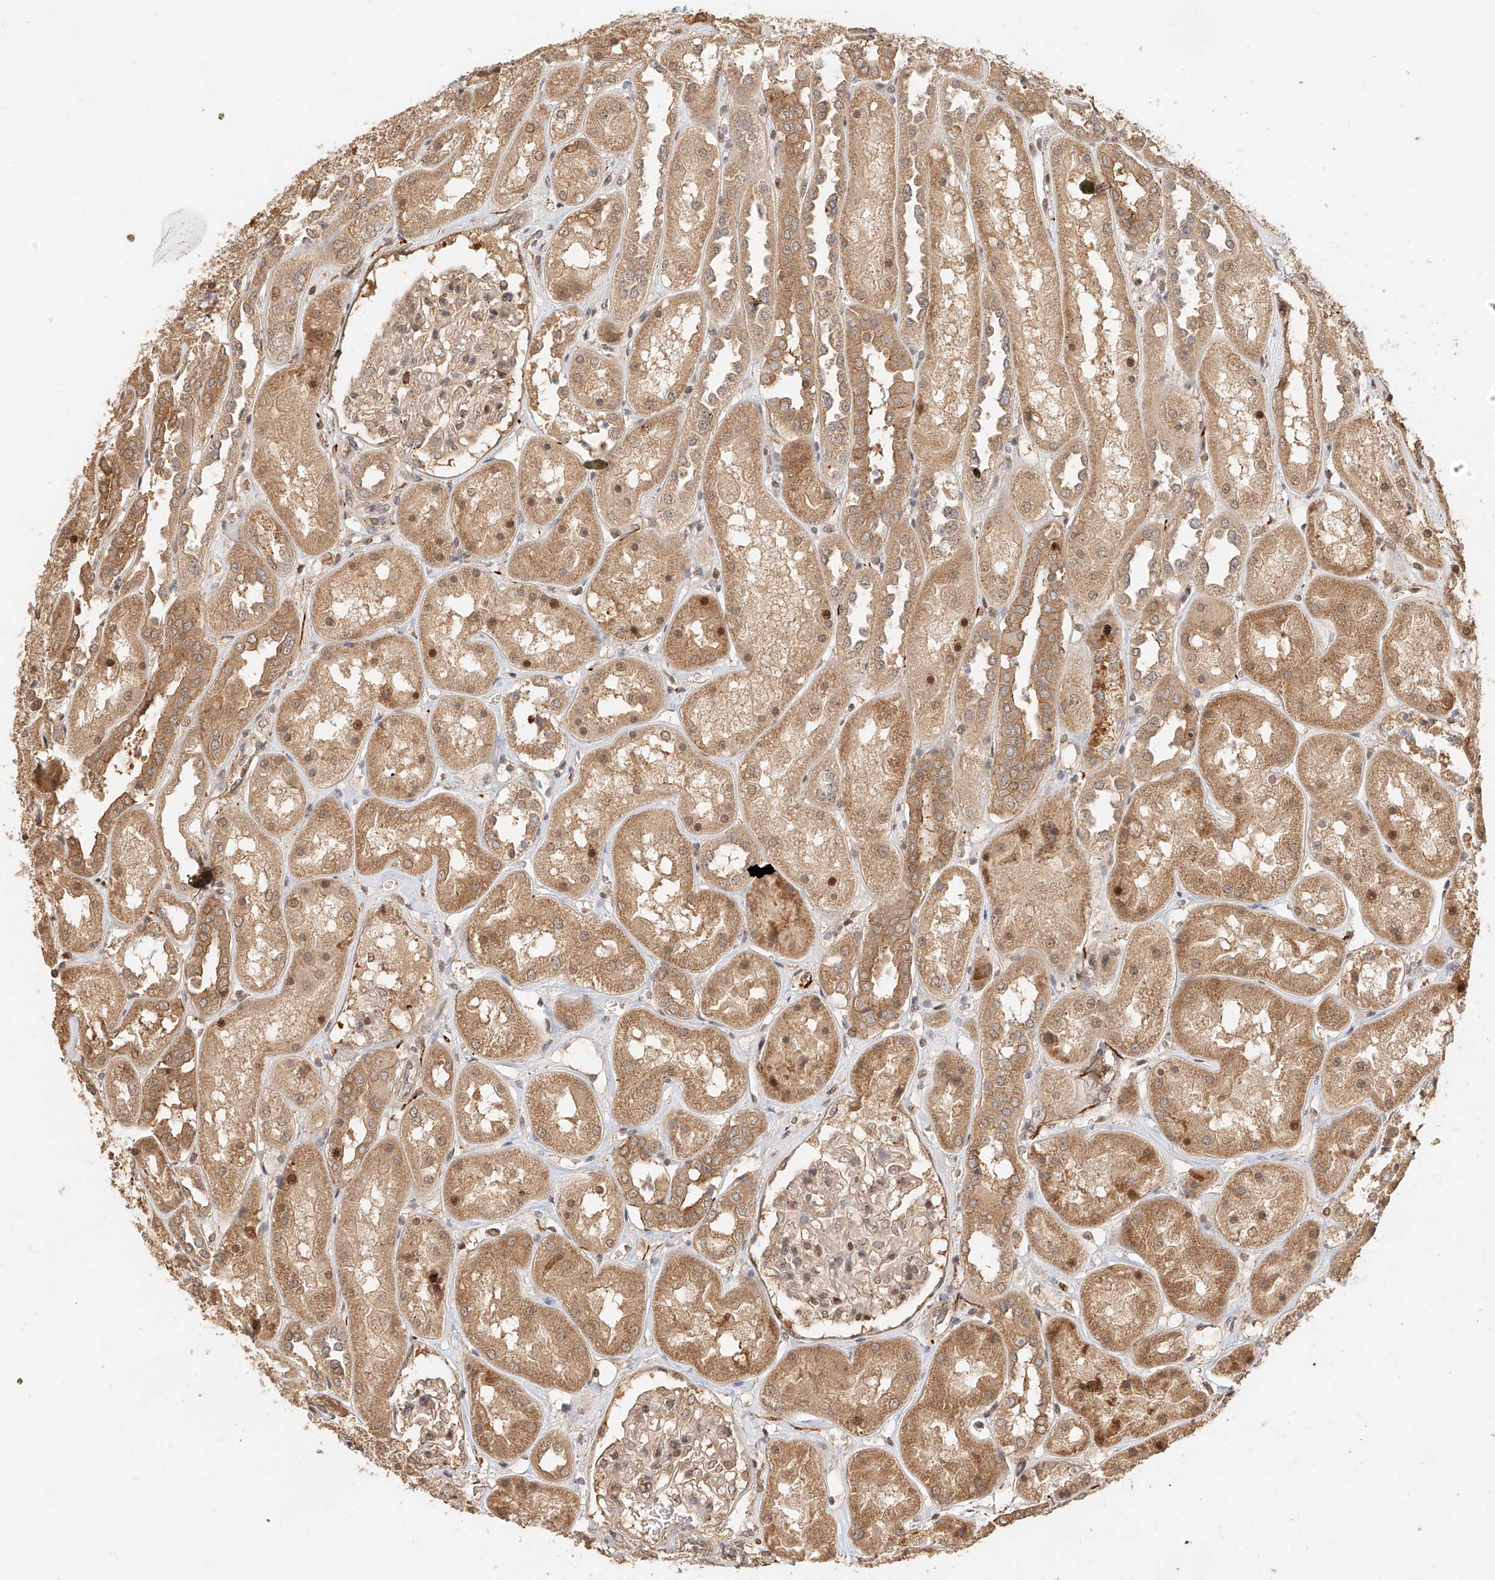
{"staining": {"intensity": "strong", "quantity": "25%-75%", "location": "cytoplasmic/membranous"}, "tissue": "kidney", "cell_type": "Cells in glomeruli", "image_type": "normal", "snomed": [{"axis": "morphology", "description": "Normal tissue, NOS"}, {"axis": "topography", "description": "Kidney"}], "caption": "This photomicrograph reveals immunohistochemistry staining of normal kidney, with high strong cytoplasmic/membranous expression in approximately 25%-75% of cells in glomeruli.", "gene": "NAP1L1", "patient": {"sex": "male", "age": 70}}